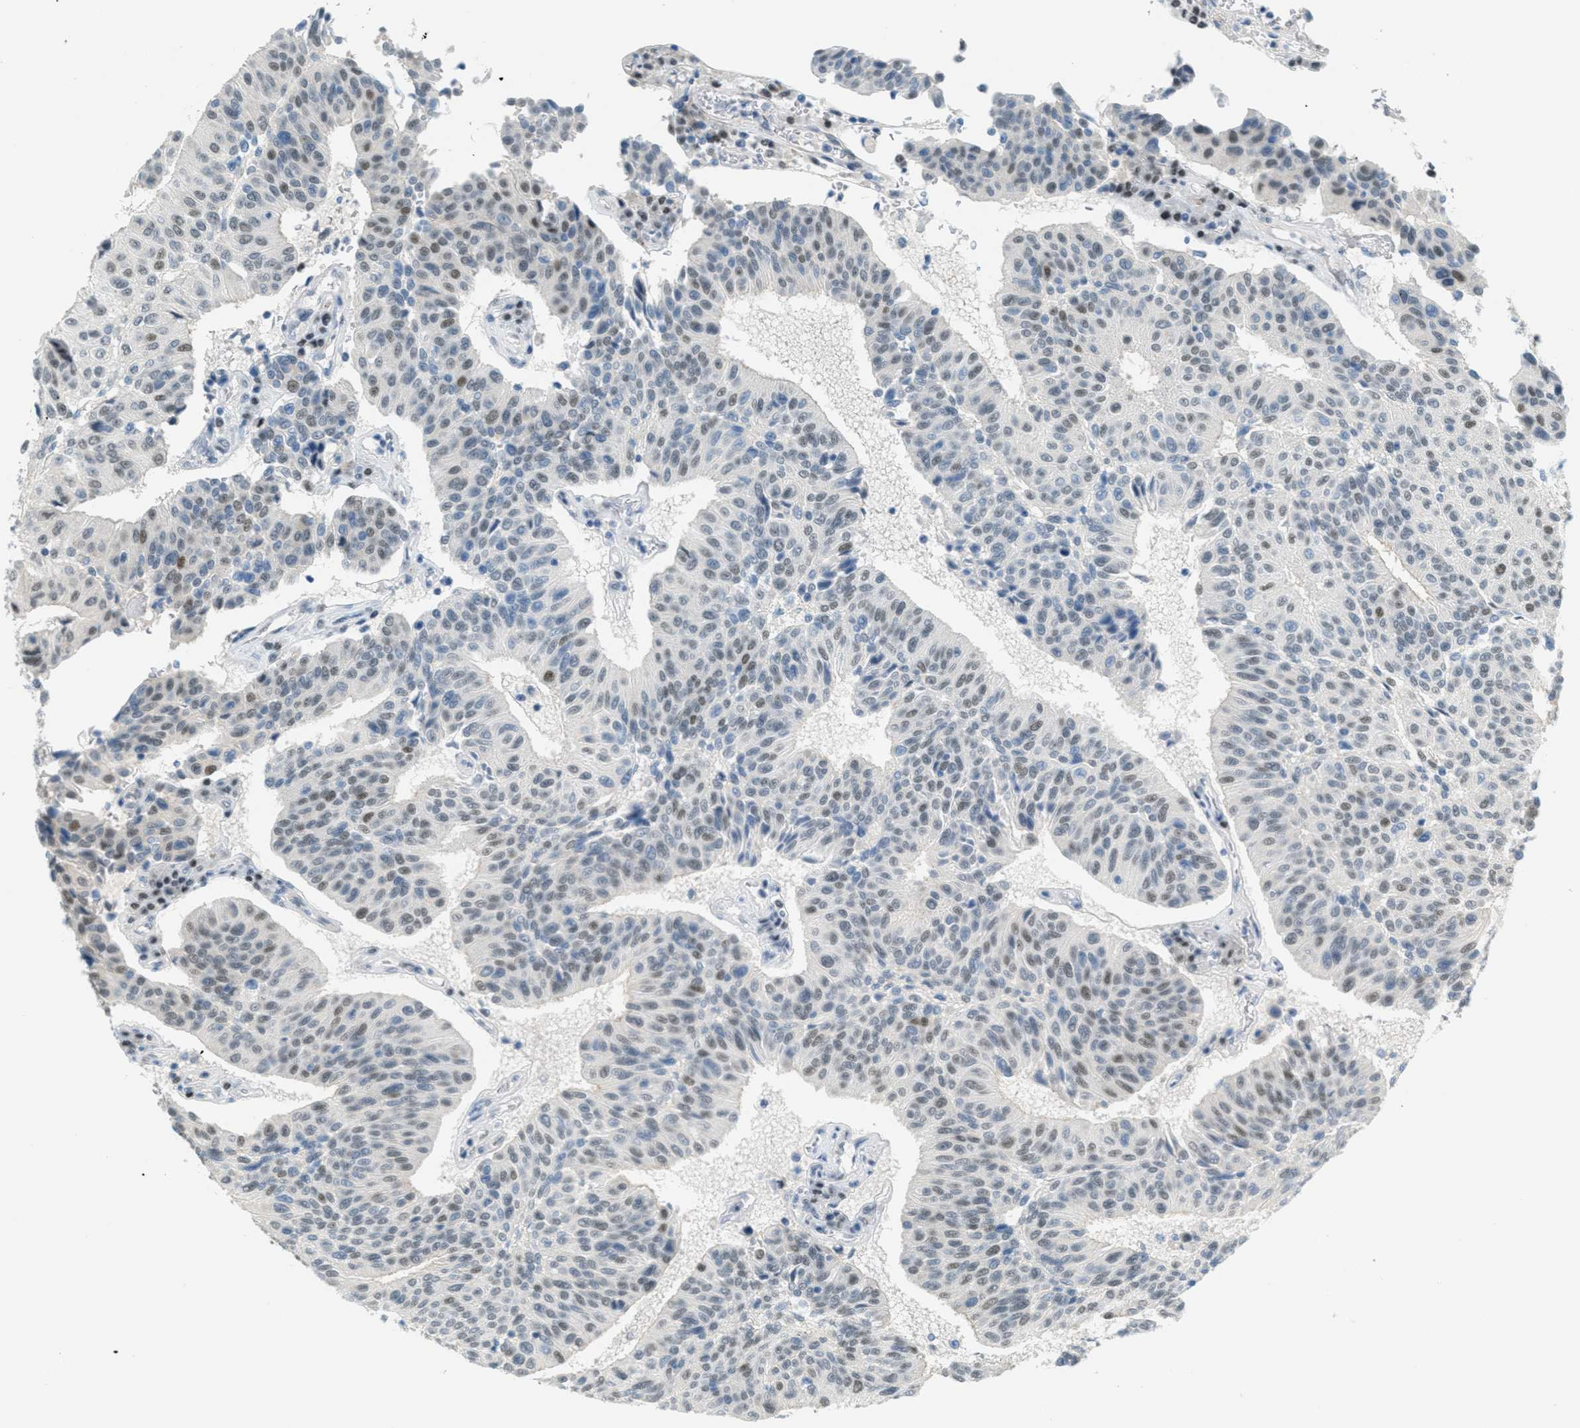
{"staining": {"intensity": "weak", "quantity": "25%-75%", "location": "nuclear"}, "tissue": "urothelial cancer", "cell_type": "Tumor cells", "image_type": "cancer", "snomed": [{"axis": "morphology", "description": "Urothelial carcinoma, High grade"}, {"axis": "topography", "description": "Urinary bladder"}], "caption": "A photomicrograph of human urothelial carcinoma (high-grade) stained for a protein exhibits weak nuclear brown staining in tumor cells.", "gene": "TCF3", "patient": {"sex": "male", "age": 66}}